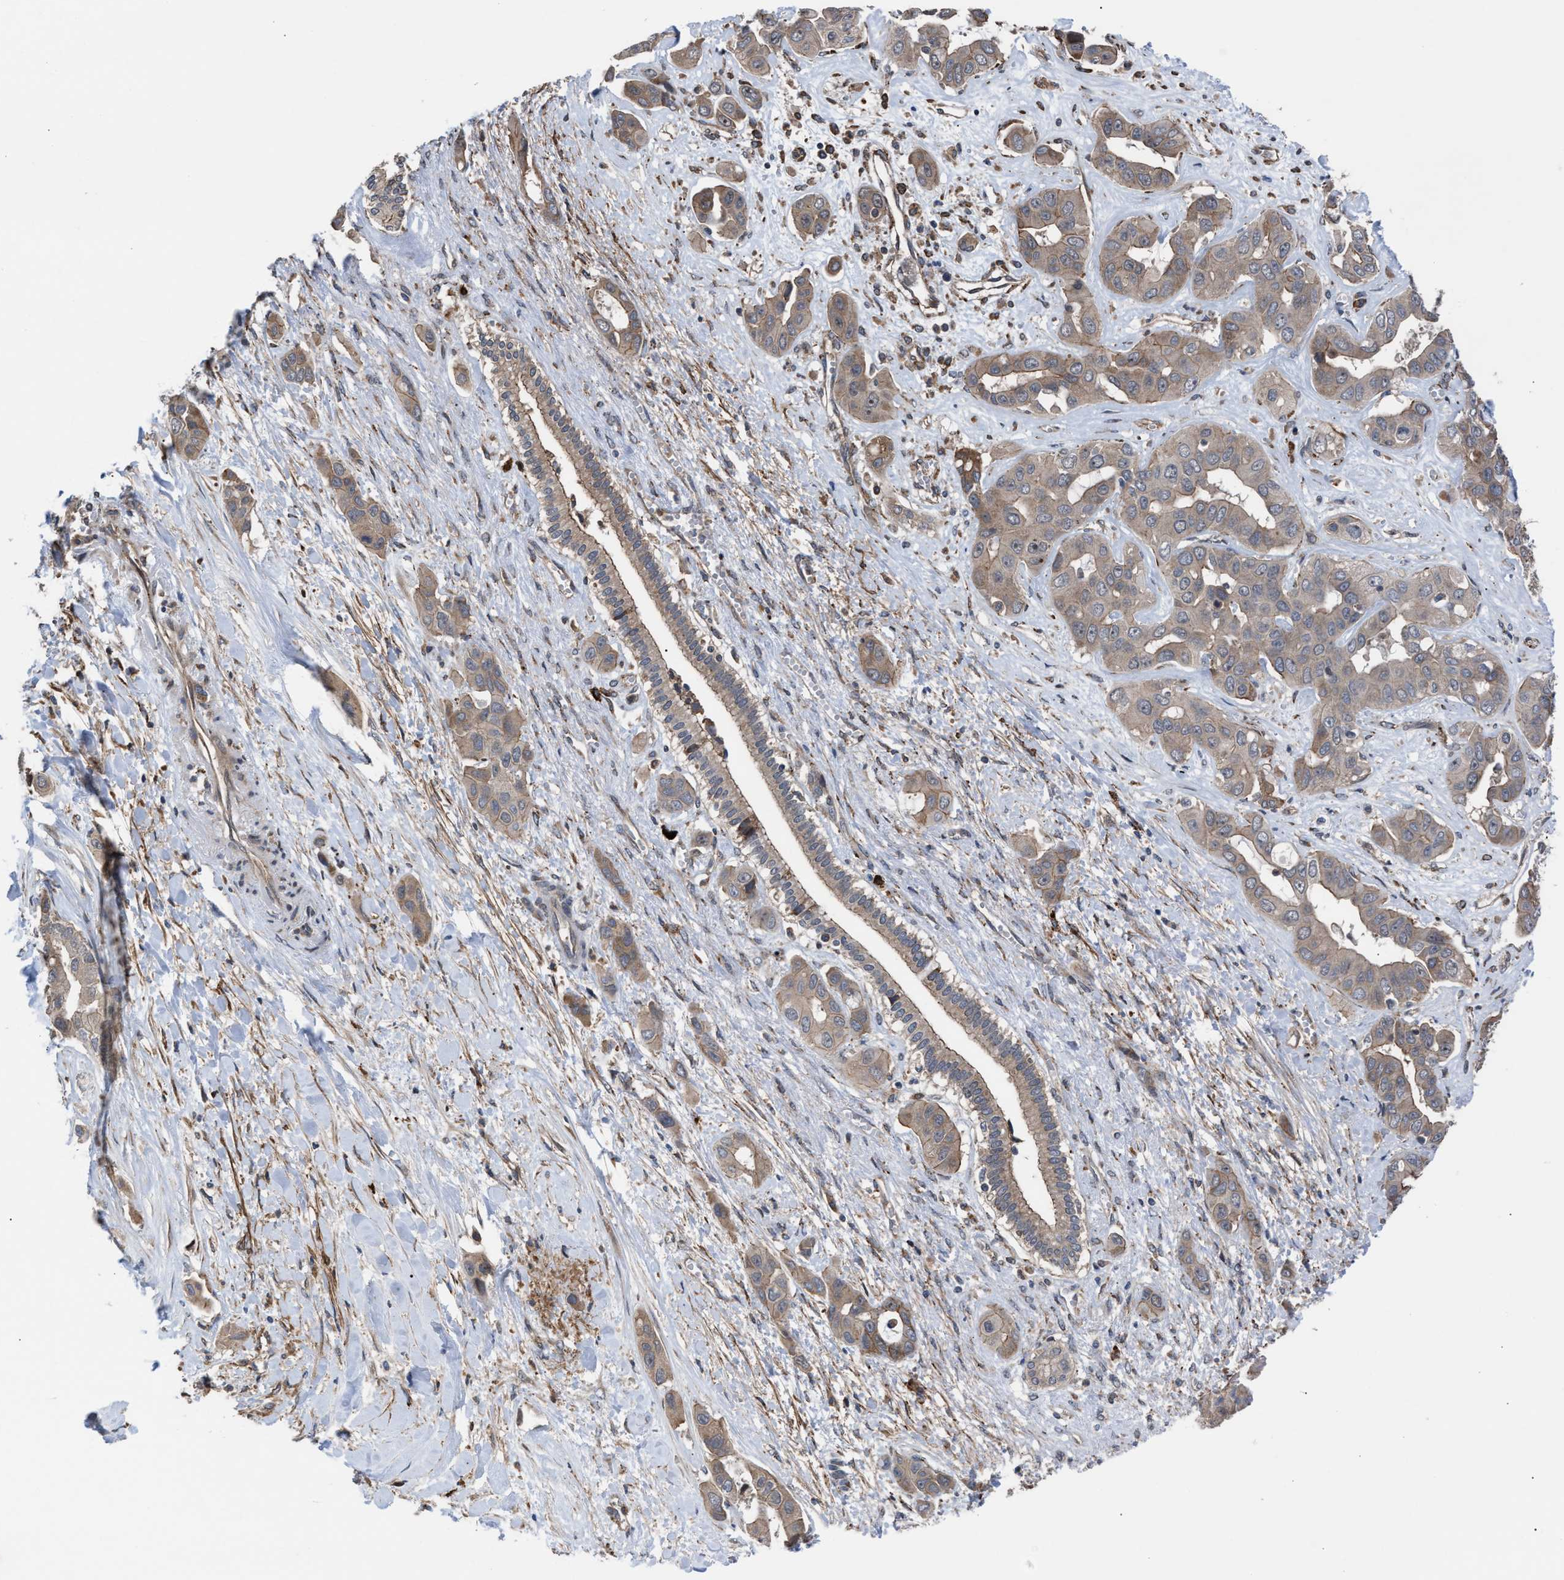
{"staining": {"intensity": "weak", "quantity": ">75%", "location": "cytoplasmic/membranous"}, "tissue": "liver cancer", "cell_type": "Tumor cells", "image_type": "cancer", "snomed": [{"axis": "morphology", "description": "Cholangiocarcinoma"}, {"axis": "topography", "description": "Liver"}], "caption": "The micrograph displays a brown stain indicating the presence of a protein in the cytoplasmic/membranous of tumor cells in liver cancer (cholangiocarcinoma). (Stains: DAB (3,3'-diaminobenzidine) in brown, nuclei in blue, Microscopy: brightfield microscopy at high magnification).", "gene": "TP53BP2", "patient": {"sex": "female", "age": 52}}